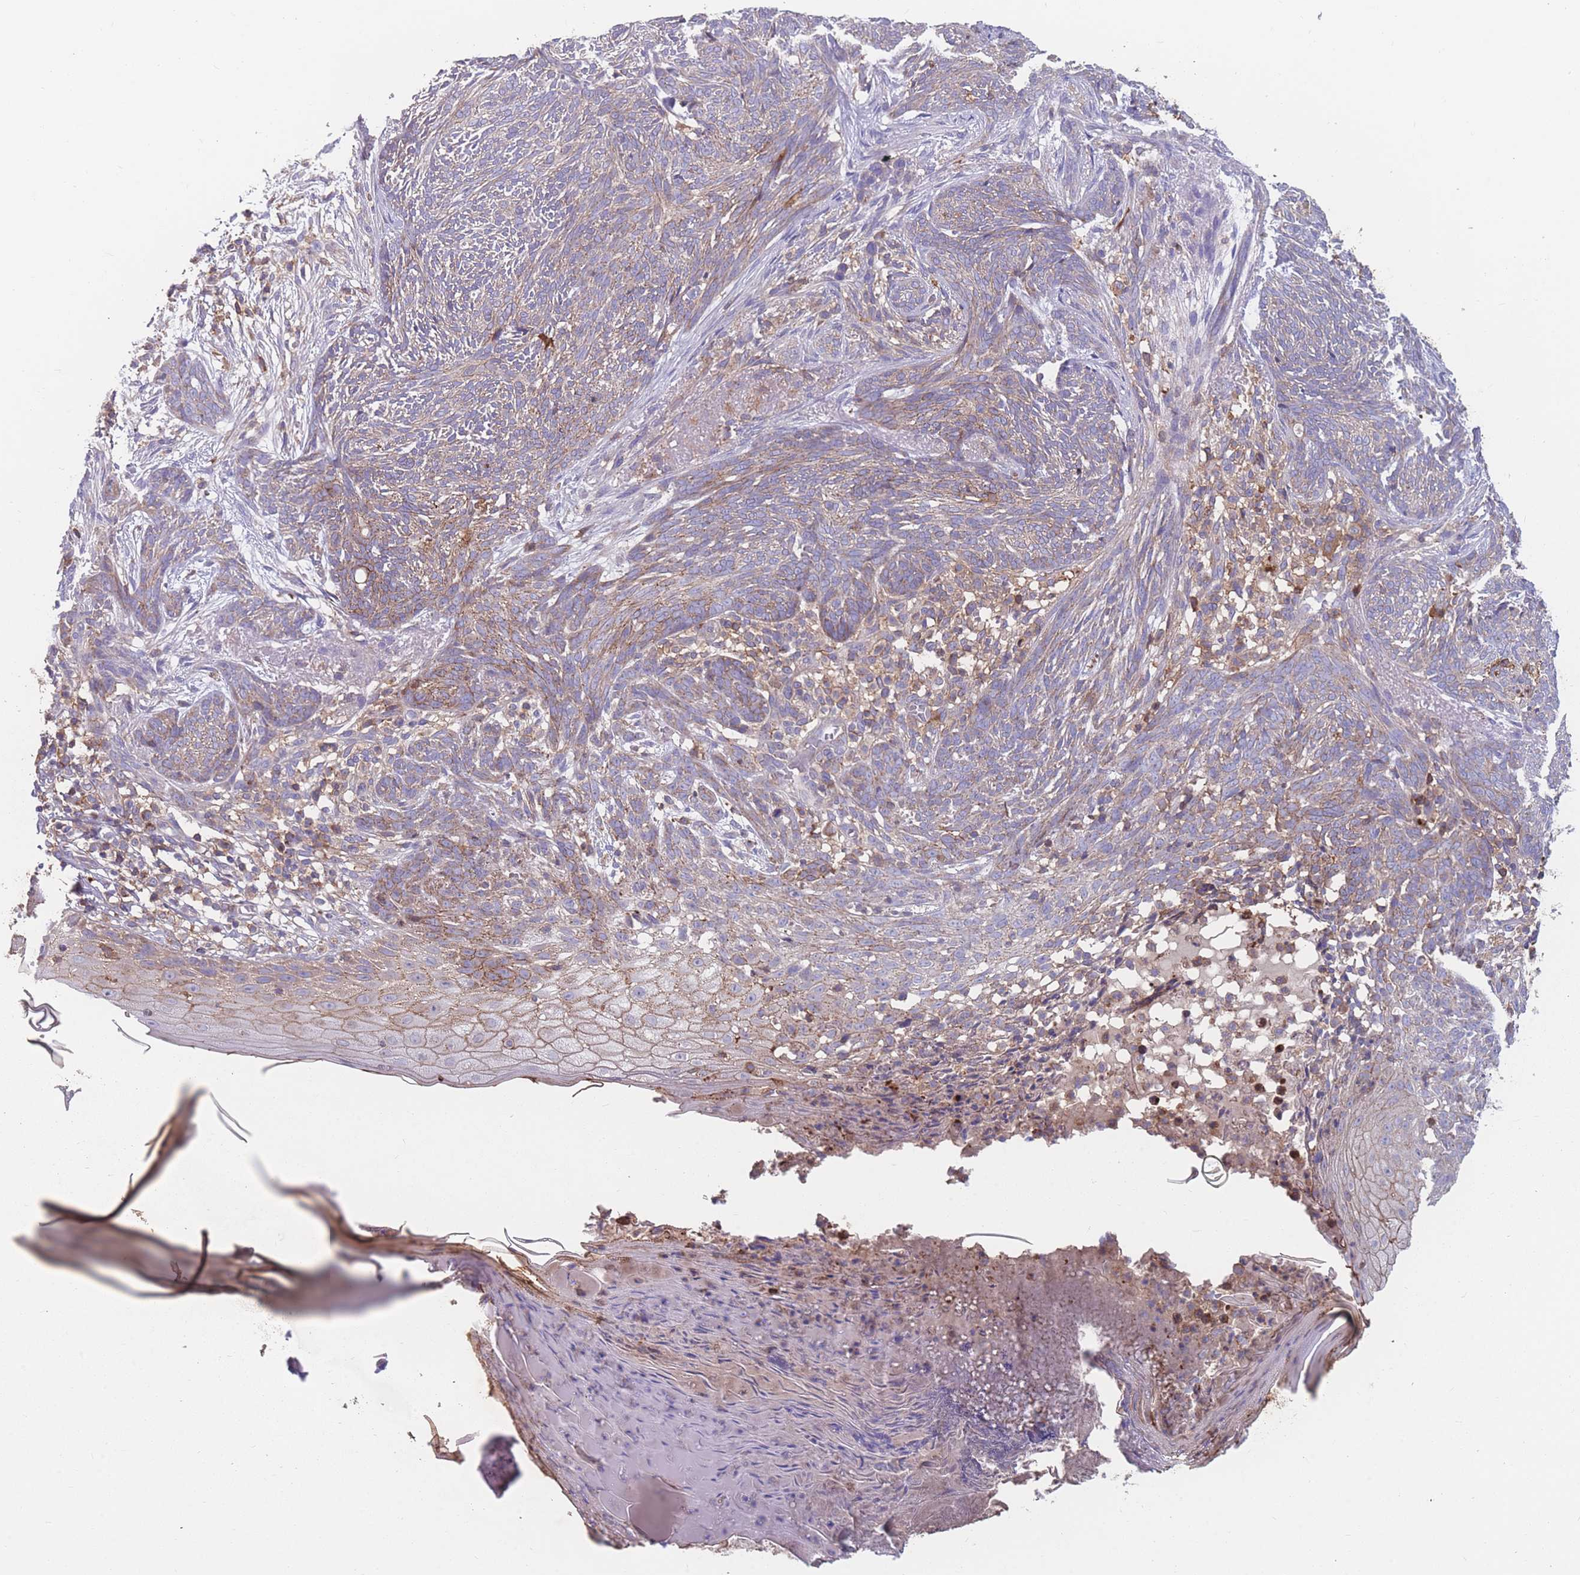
{"staining": {"intensity": "weak", "quantity": "<25%", "location": "cytoplasmic/membranous"}, "tissue": "skin cancer", "cell_type": "Tumor cells", "image_type": "cancer", "snomed": [{"axis": "morphology", "description": "Basal cell carcinoma"}, {"axis": "topography", "description": "Skin"}], "caption": "Micrograph shows no significant protein expression in tumor cells of basal cell carcinoma (skin).", "gene": "CD33", "patient": {"sex": "male", "age": 73}}